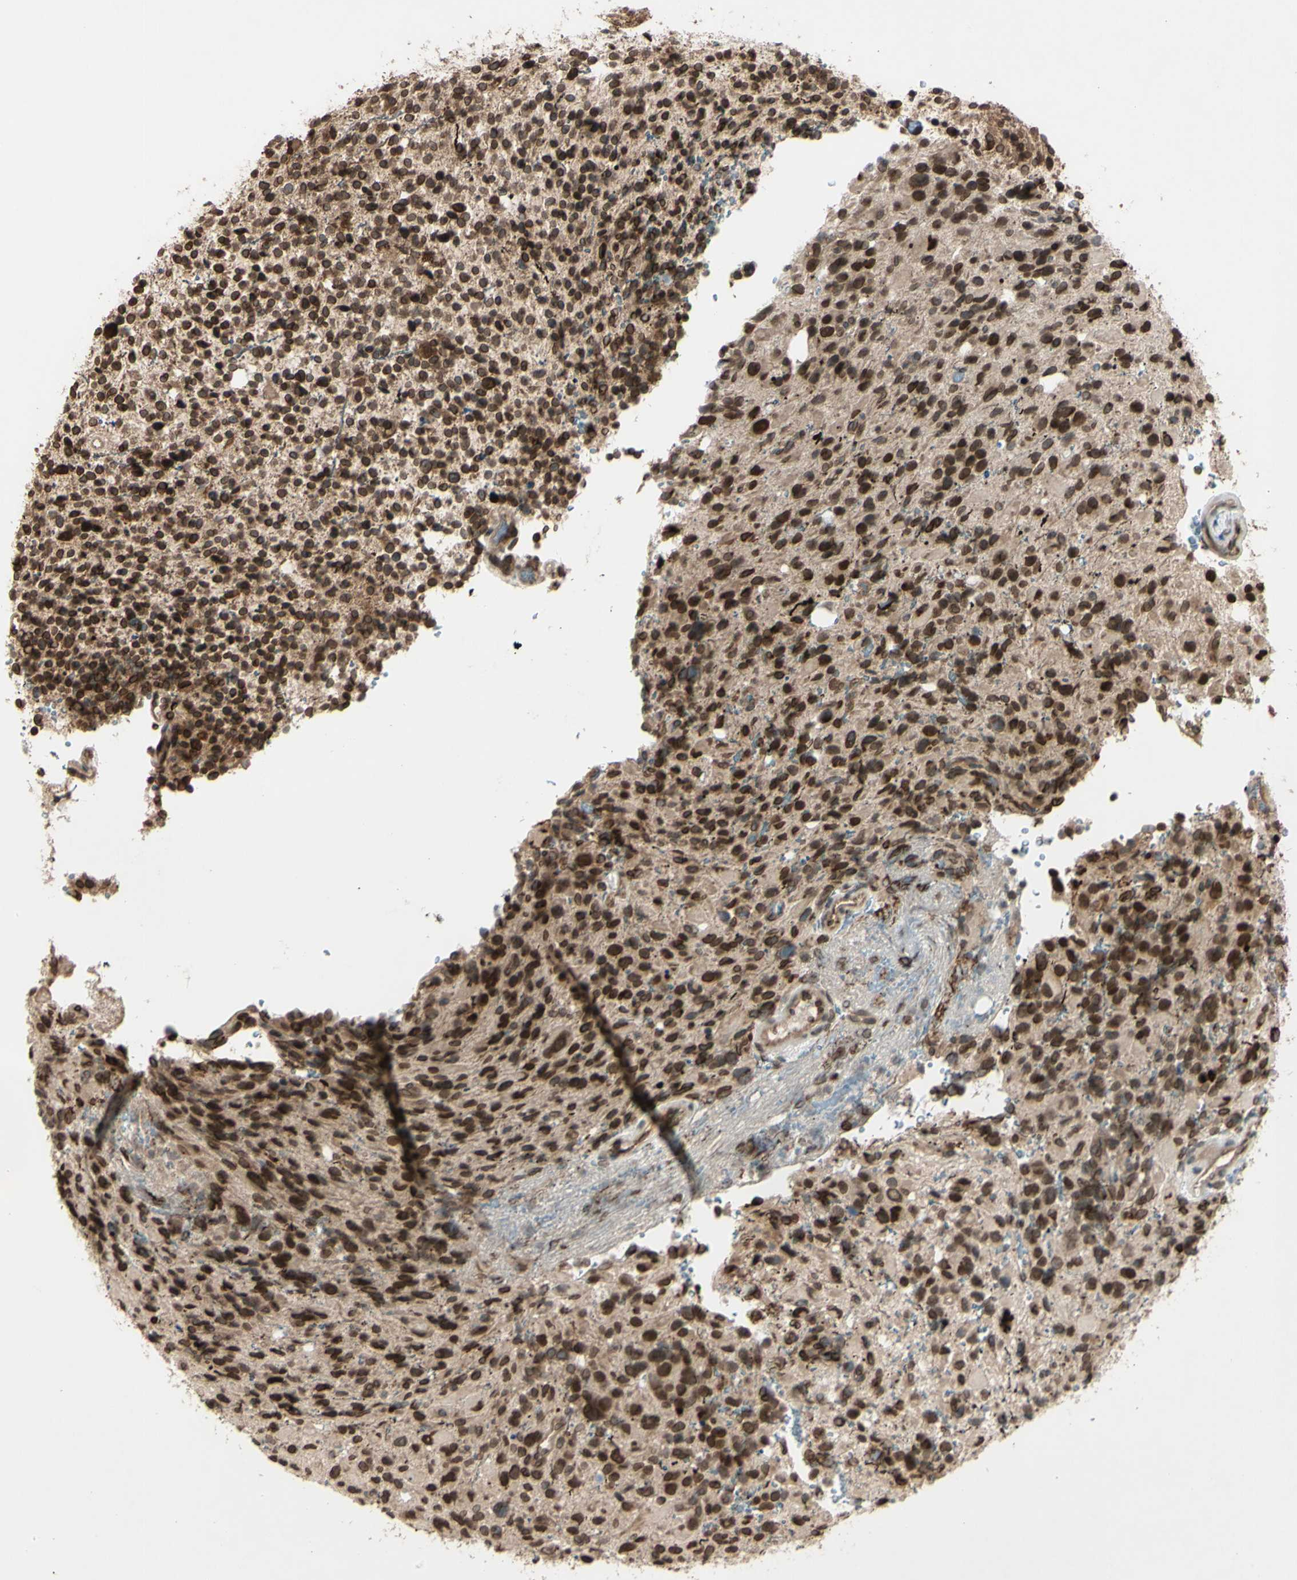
{"staining": {"intensity": "strong", "quantity": ">75%", "location": "cytoplasmic/membranous,nuclear"}, "tissue": "glioma", "cell_type": "Tumor cells", "image_type": "cancer", "snomed": [{"axis": "morphology", "description": "Glioma, malignant, High grade"}, {"axis": "topography", "description": "Brain"}], "caption": "A micrograph showing strong cytoplasmic/membranous and nuclear expression in about >75% of tumor cells in malignant glioma (high-grade), as visualized by brown immunohistochemical staining.", "gene": "MLF2", "patient": {"sex": "male", "age": 48}}